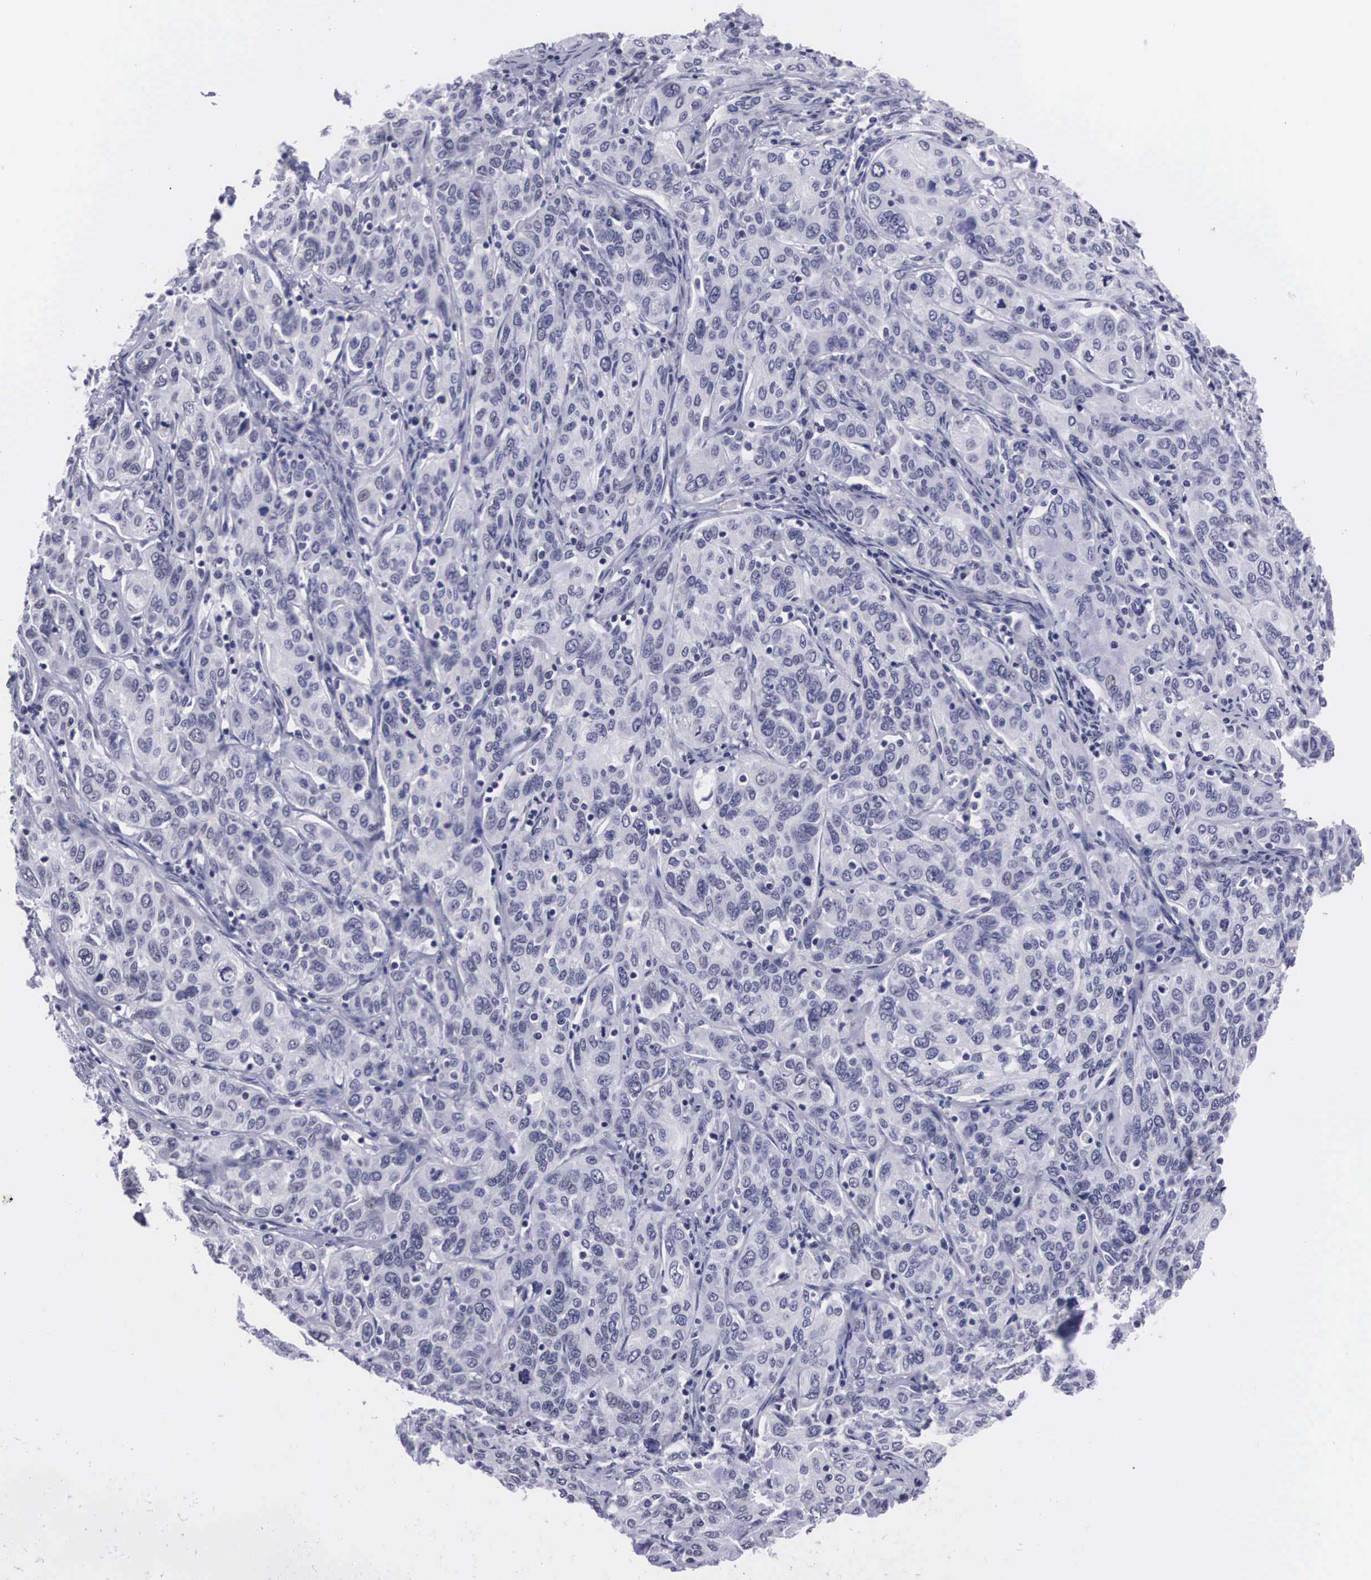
{"staining": {"intensity": "negative", "quantity": "none", "location": "none"}, "tissue": "cervical cancer", "cell_type": "Tumor cells", "image_type": "cancer", "snomed": [{"axis": "morphology", "description": "Squamous cell carcinoma, NOS"}, {"axis": "topography", "description": "Cervix"}], "caption": "A high-resolution micrograph shows immunohistochemistry staining of cervical cancer (squamous cell carcinoma), which exhibits no significant positivity in tumor cells.", "gene": "C22orf31", "patient": {"sex": "female", "age": 38}}